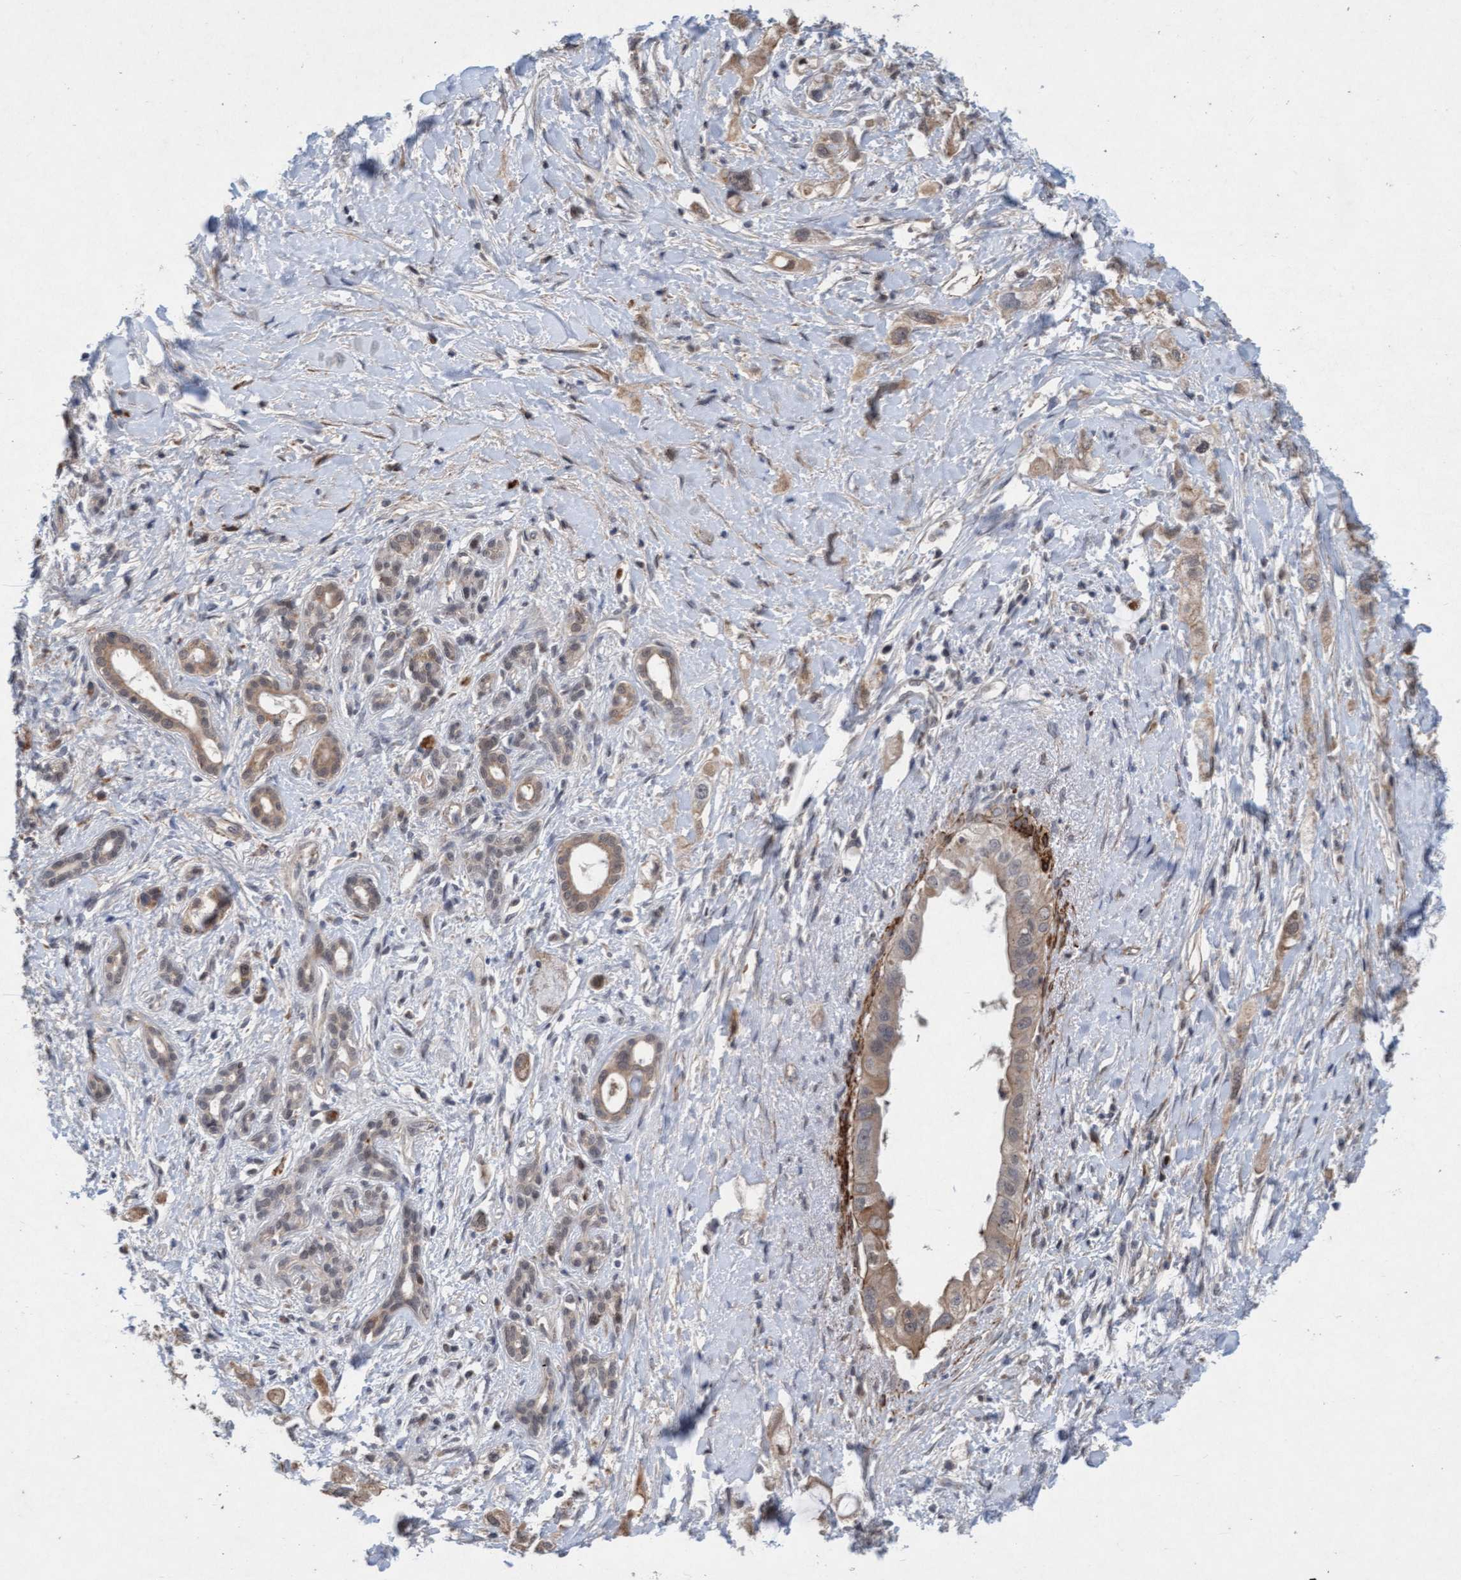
{"staining": {"intensity": "weak", "quantity": ">75%", "location": "cytoplasmic/membranous"}, "tissue": "pancreatic cancer", "cell_type": "Tumor cells", "image_type": "cancer", "snomed": [{"axis": "morphology", "description": "Adenocarcinoma, NOS"}, {"axis": "topography", "description": "Pancreas"}], "caption": "Brown immunohistochemical staining in human pancreatic cancer (adenocarcinoma) displays weak cytoplasmic/membranous positivity in approximately >75% of tumor cells. Nuclei are stained in blue.", "gene": "TMEM70", "patient": {"sex": "female", "age": 56}}